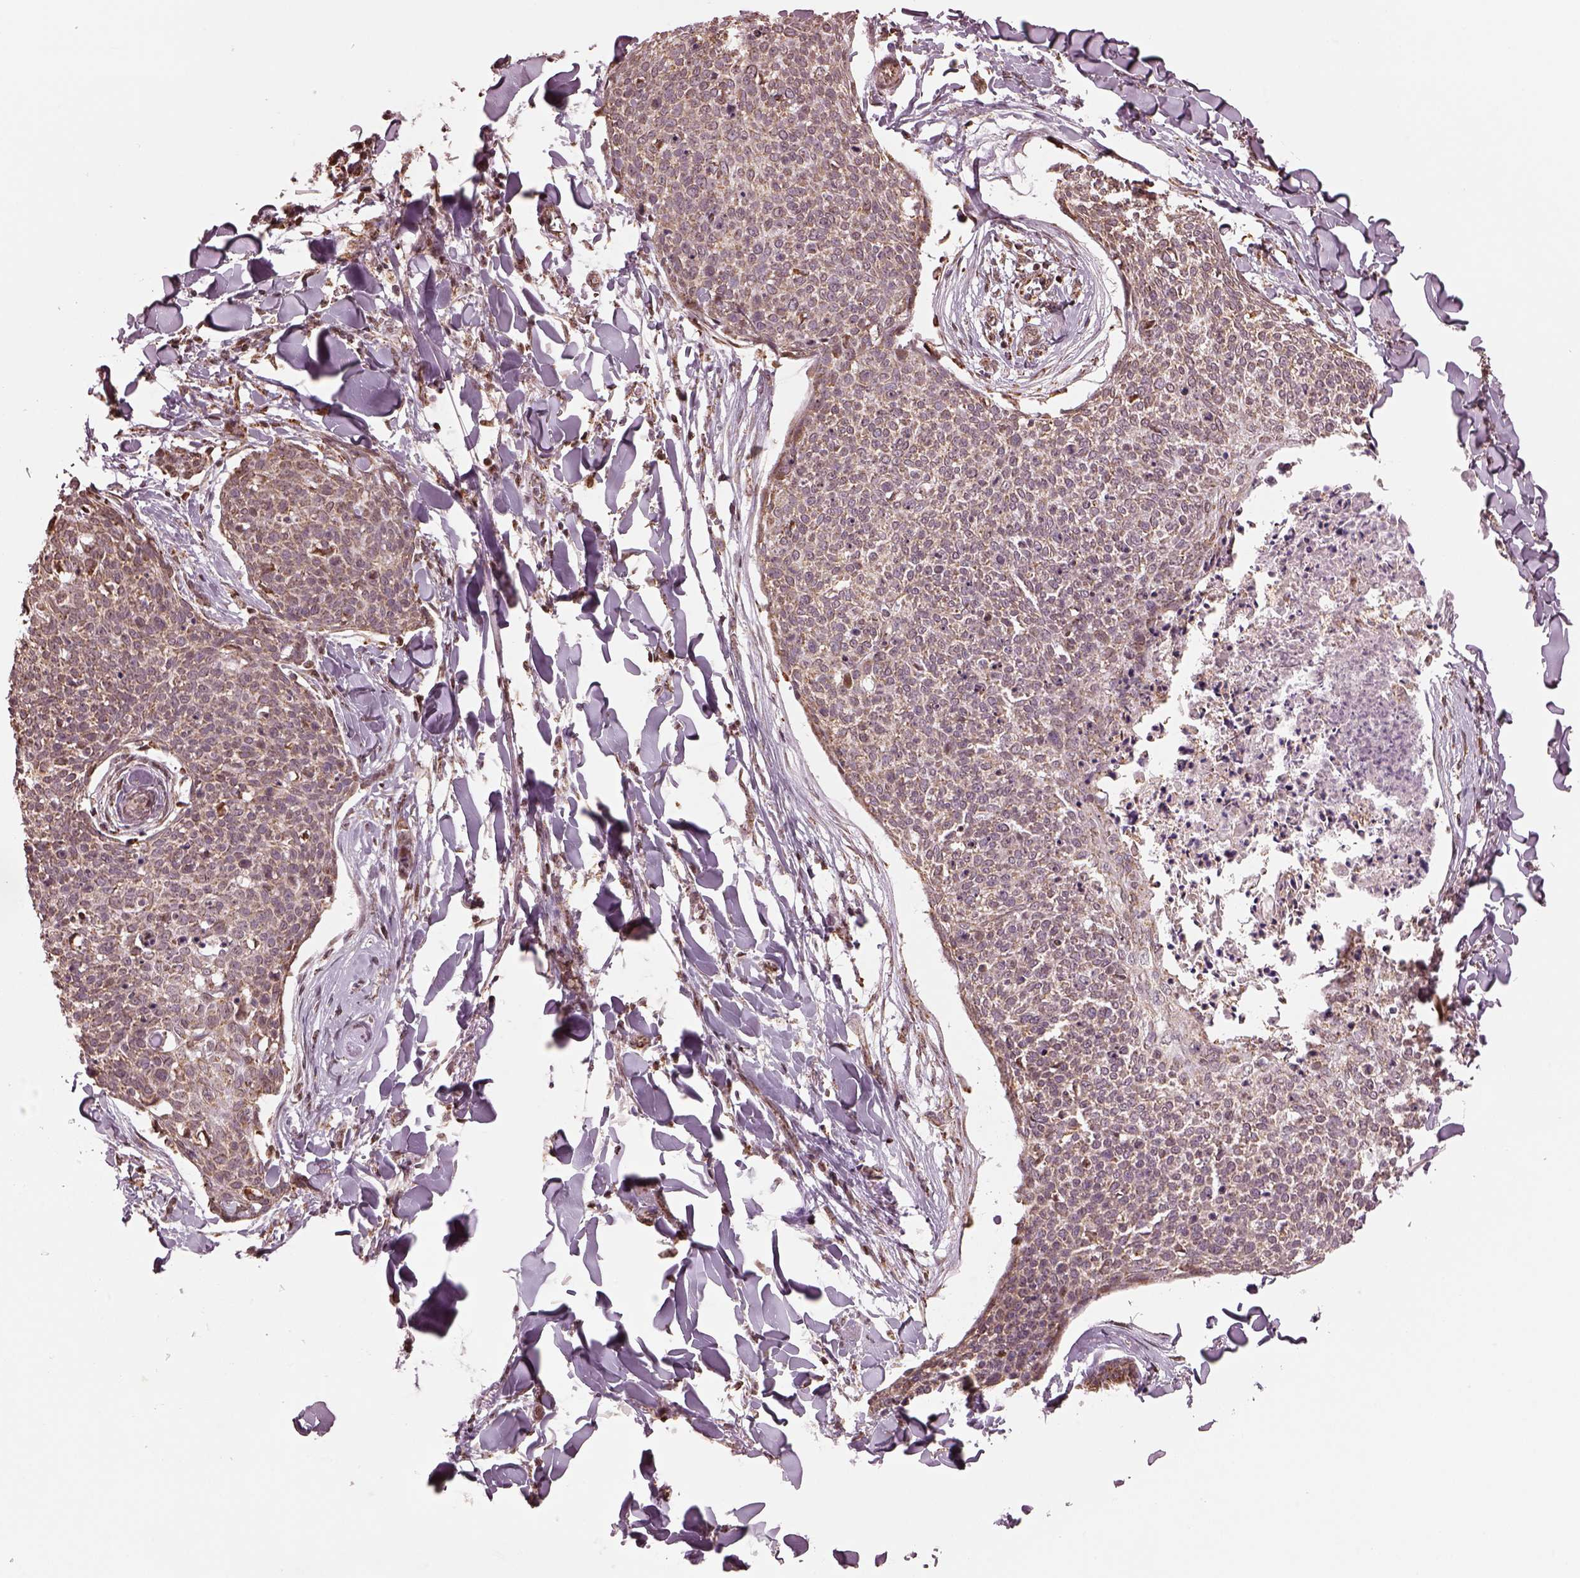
{"staining": {"intensity": "weak", "quantity": ">75%", "location": "cytoplasmic/membranous"}, "tissue": "skin cancer", "cell_type": "Tumor cells", "image_type": "cancer", "snomed": [{"axis": "morphology", "description": "Squamous cell carcinoma, NOS"}, {"axis": "topography", "description": "Skin"}, {"axis": "topography", "description": "Vulva"}], "caption": "IHC (DAB) staining of human skin cancer (squamous cell carcinoma) exhibits weak cytoplasmic/membranous protein staining in approximately >75% of tumor cells.", "gene": "ACOT2", "patient": {"sex": "female", "age": 75}}